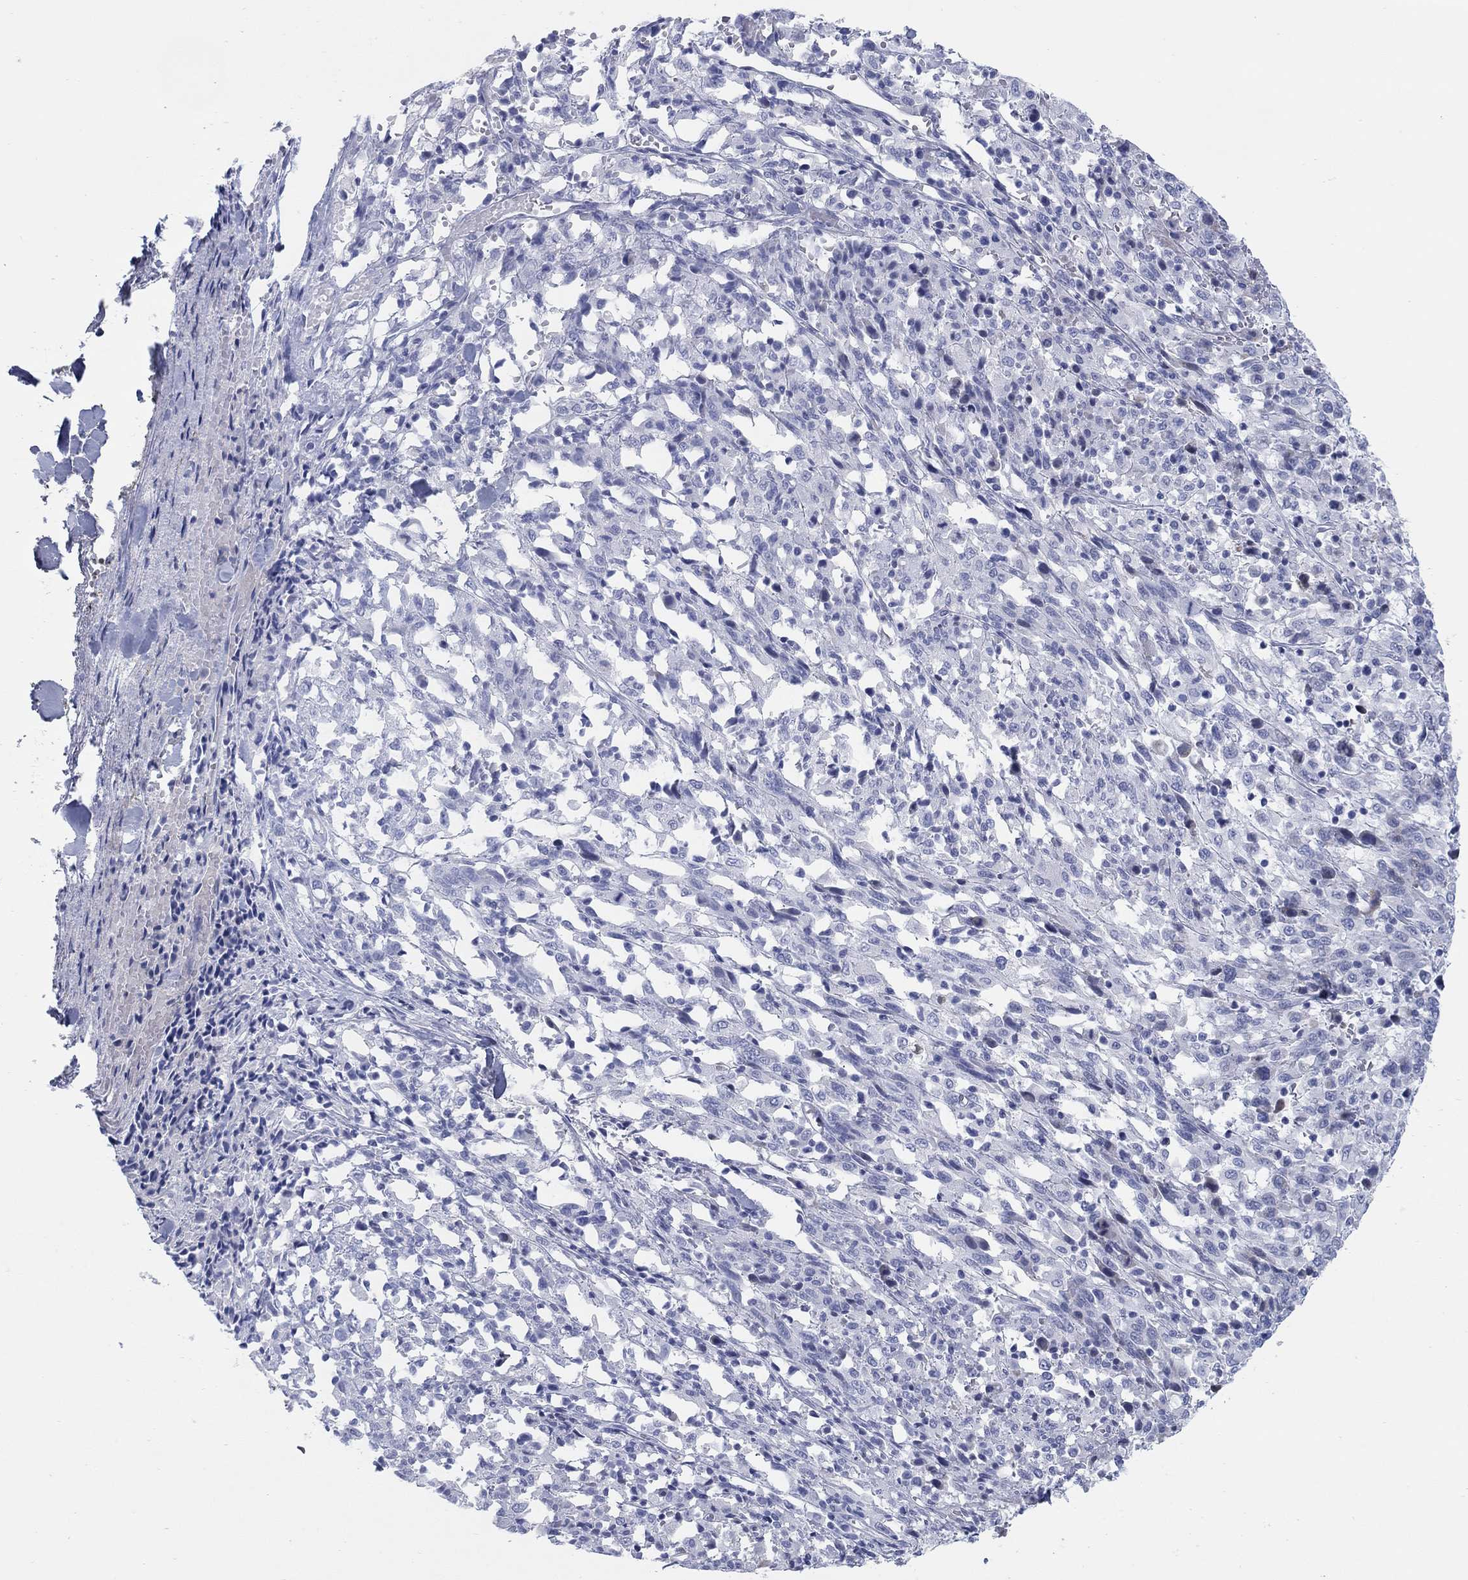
{"staining": {"intensity": "negative", "quantity": "none", "location": "none"}, "tissue": "melanoma", "cell_type": "Tumor cells", "image_type": "cancer", "snomed": [{"axis": "morphology", "description": "Malignant melanoma, NOS"}, {"axis": "topography", "description": "Skin"}], "caption": "Histopathology image shows no protein staining in tumor cells of melanoma tissue.", "gene": "HEATR4", "patient": {"sex": "female", "age": 91}}